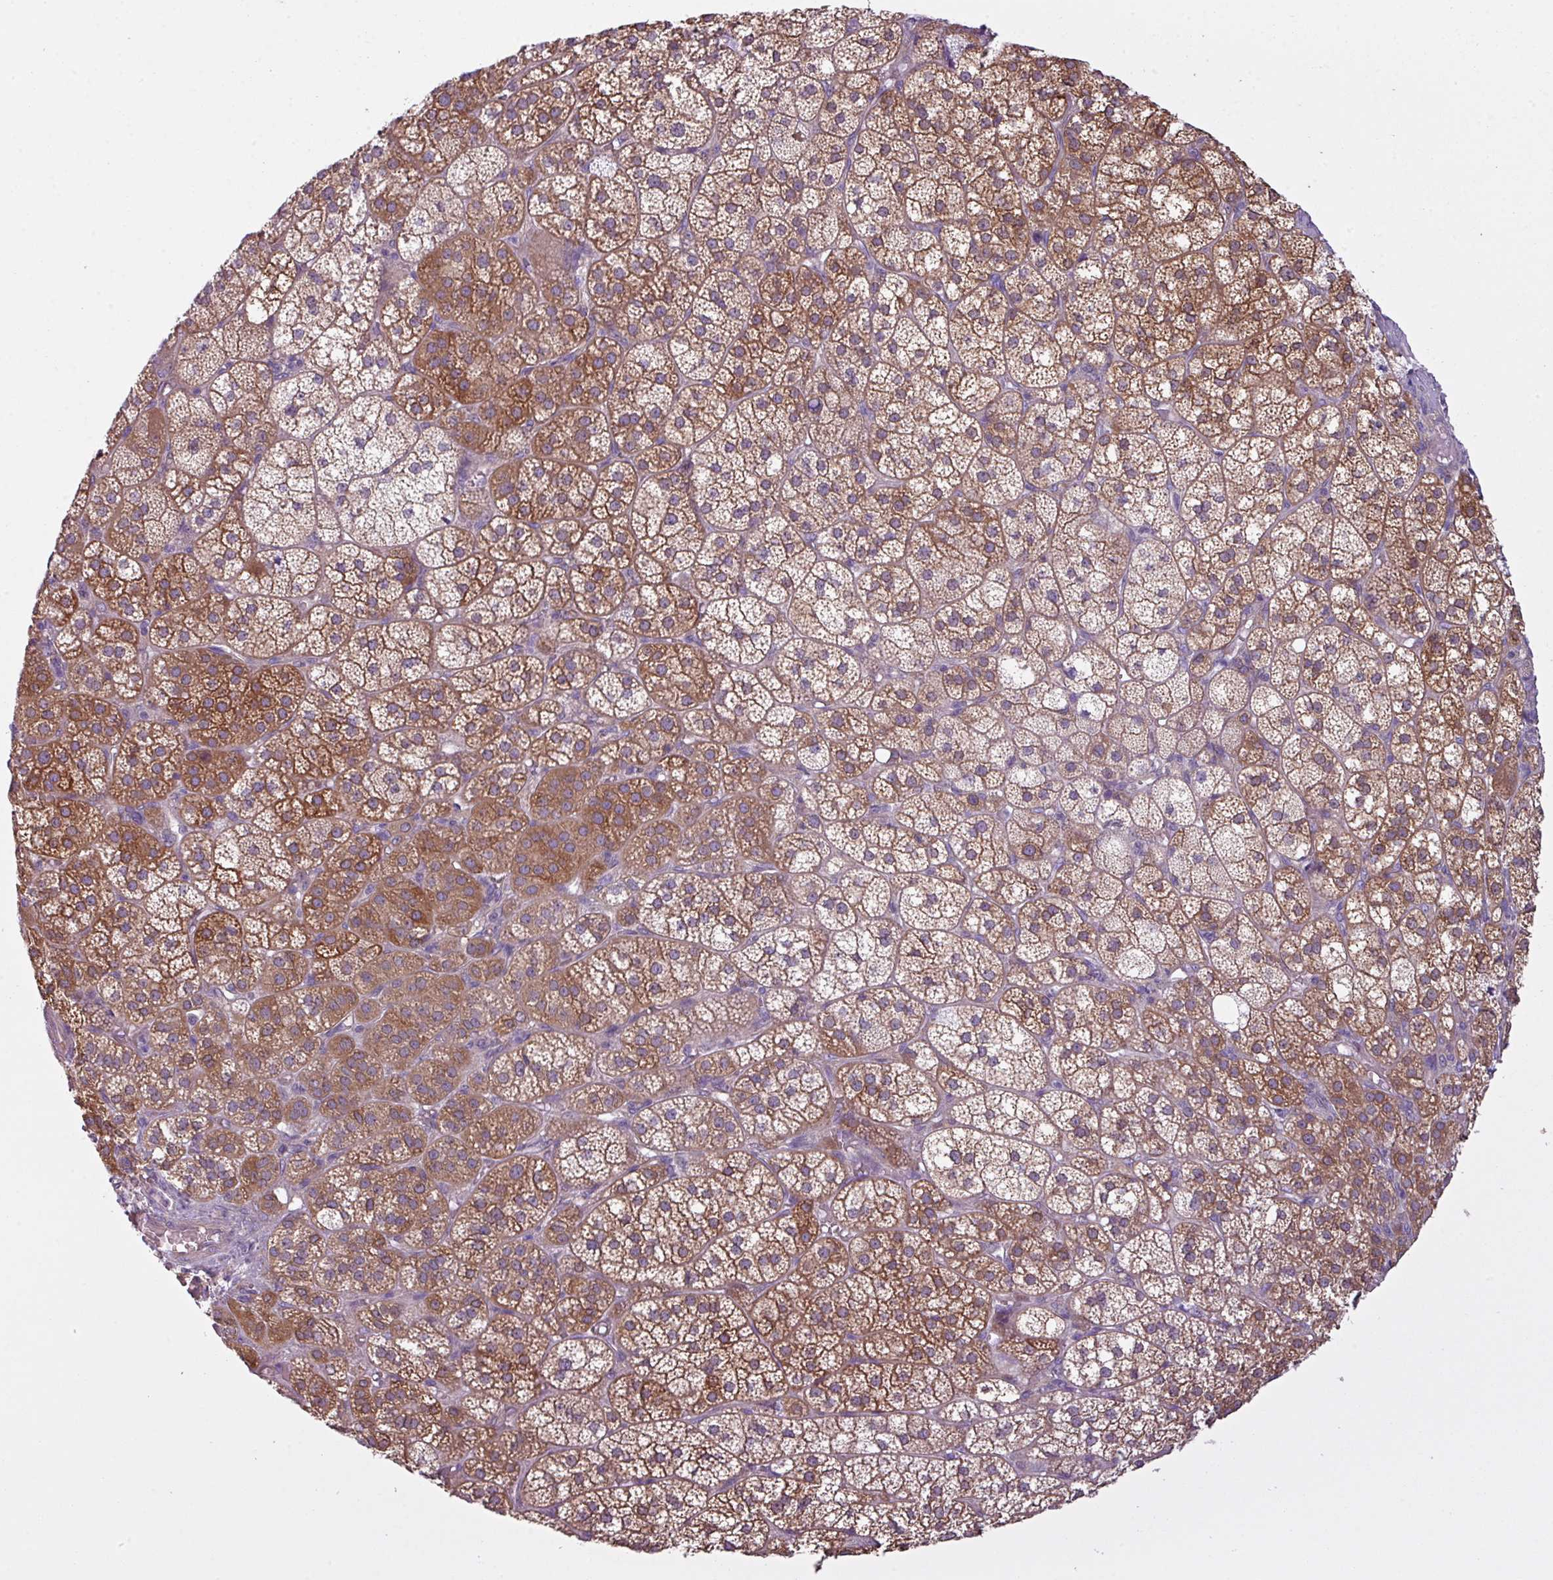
{"staining": {"intensity": "moderate", "quantity": ">75%", "location": "cytoplasmic/membranous"}, "tissue": "adrenal gland", "cell_type": "Glandular cells", "image_type": "normal", "snomed": [{"axis": "morphology", "description": "Normal tissue, NOS"}, {"axis": "topography", "description": "Adrenal gland"}], "caption": "A medium amount of moderate cytoplasmic/membranous staining is seen in approximately >75% of glandular cells in normal adrenal gland.", "gene": "CAMK2A", "patient": {"sex": "female", "age": 60}}